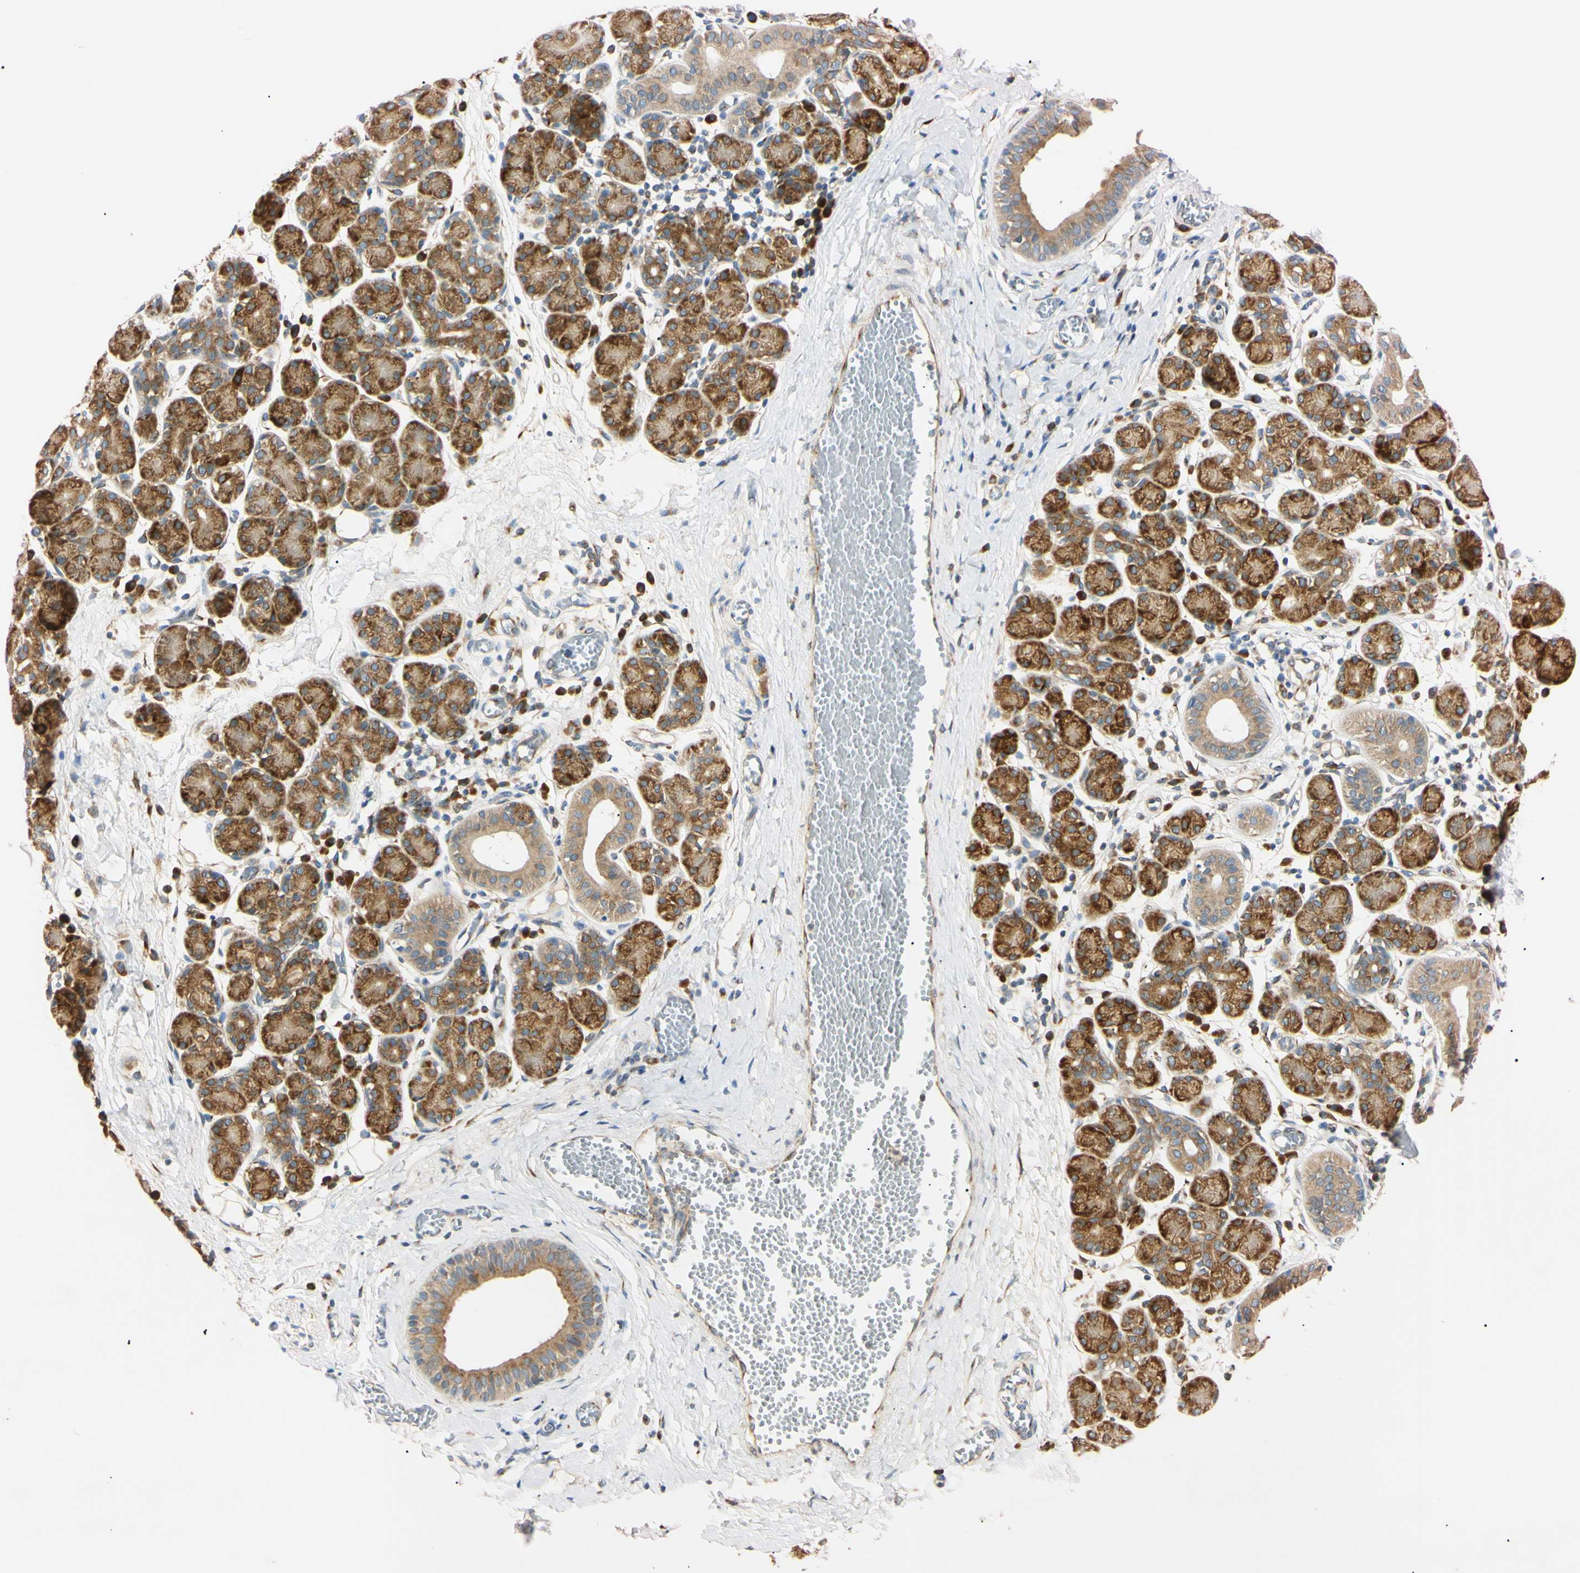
{"staining": {"intensity": "moderate", "quantity": ">75%", "location": "cytoplasmic/membranous"}, "tissue": "salivary gland", "cell_type": "Glandular cells", "image_type": "normal", "snomed": [{"axis": "morphology", "description": "Normal tissue, NOS"}, {"axis": "morphology", "description": "Inflammation, NOS"}, {"axis": "topography", "description": "Lymph node"}, {"axis": "topography", "description": "Salivary gland"}], "caption": "Immunohistochemistry (IHC) staining of benign salivary gland, which shows medium levels of moderate cytoplasmic/membranous expression in about >75% of glandular cells indicating moderate cytoplasmic/membranous protein staining. The staining was performed using DAB (3,3'-diaminobenzidine) (brown) for protein detection and nuclei were counterstained in hematoxylin (blue).", "gene": "IER3IP1", "patient": {"sex": "male", "age": 3}}